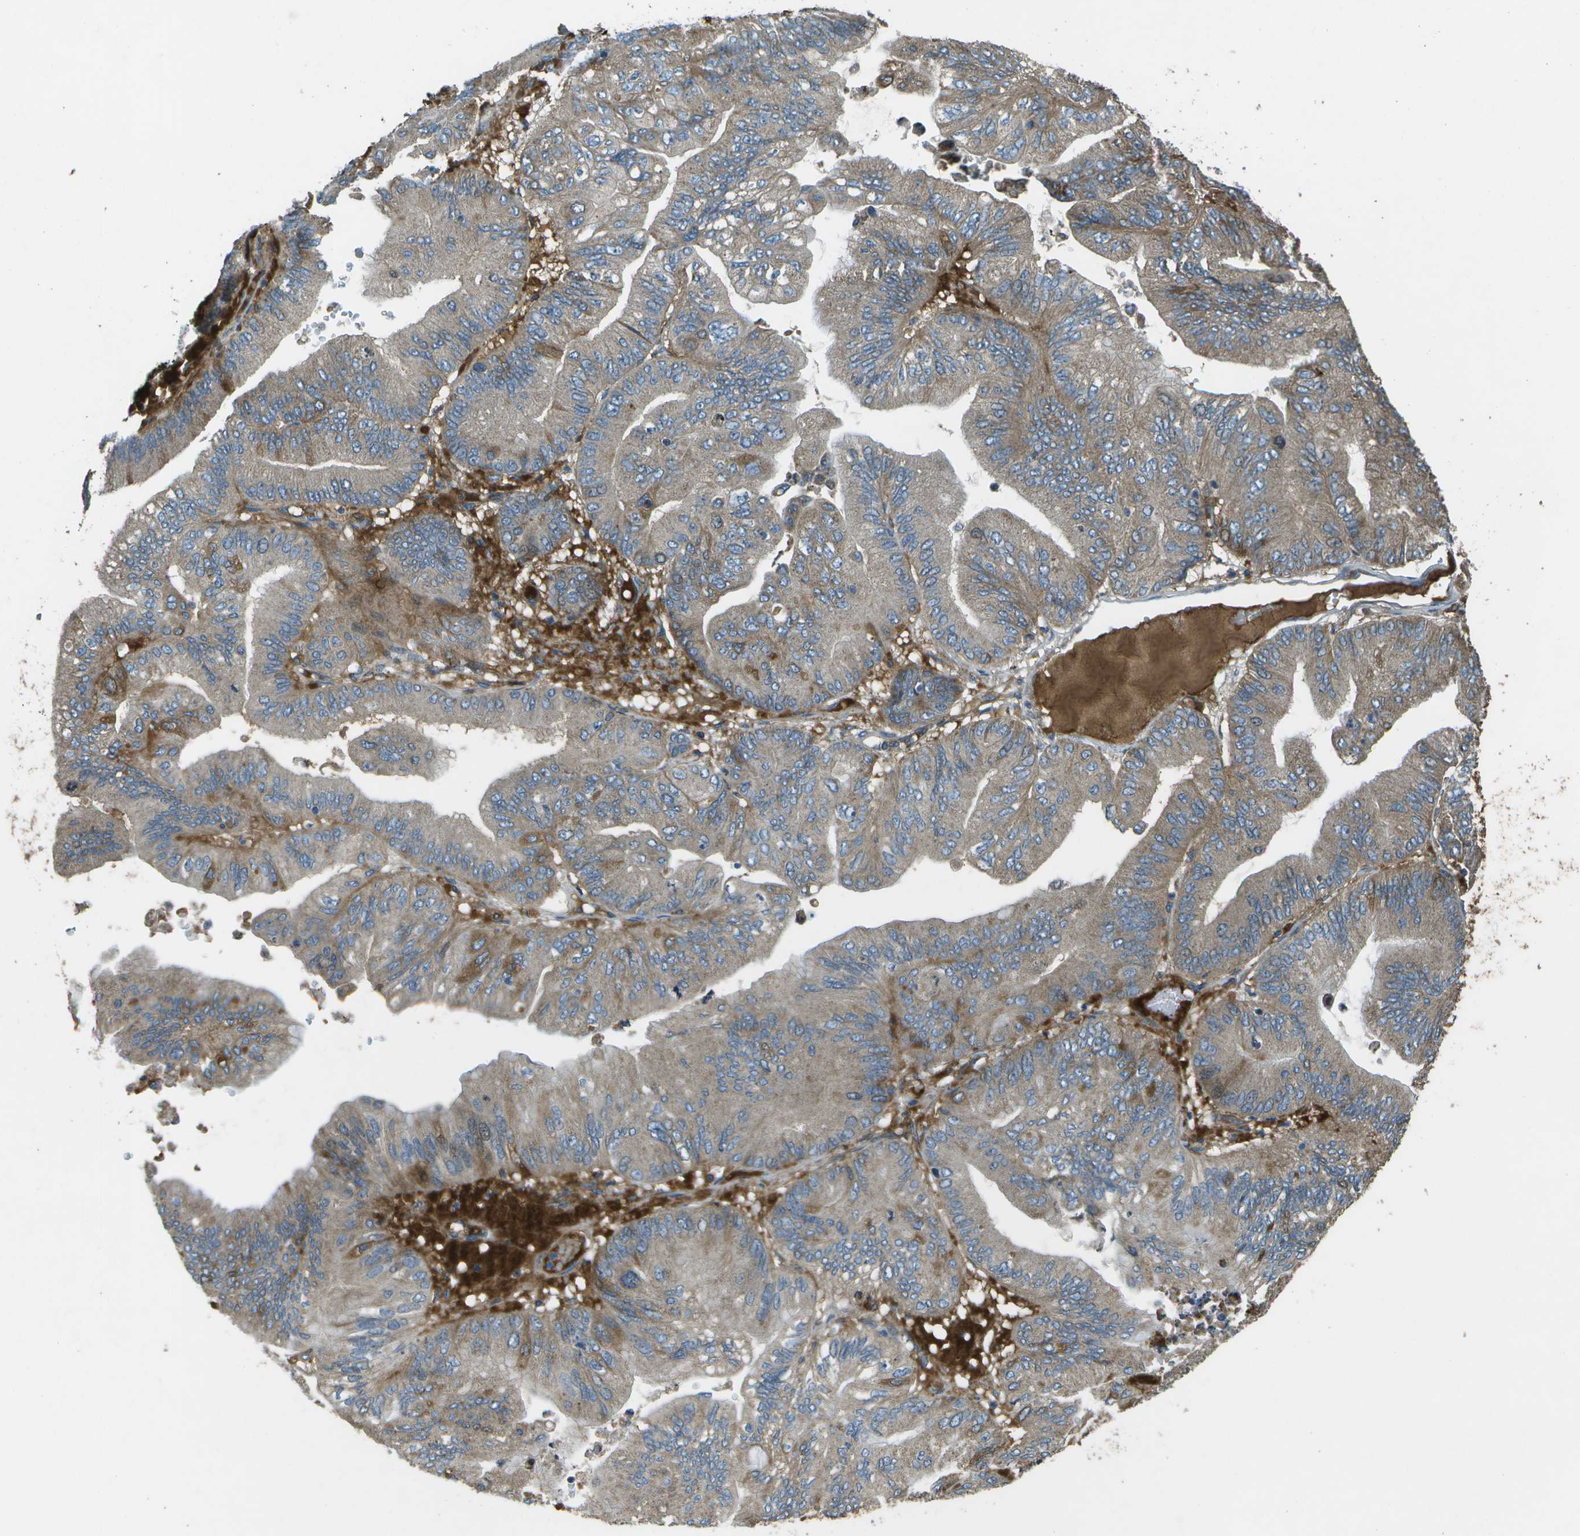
{"staining": {"intensity": "weak", "quantity": ">75%", "location": "cytoplasmic/membranous"}, "tissue": "ovarian cancer", "cell_type": "Tumor cells", "image_type": "cancer", "snomed": [{"axis": "morphology", "description": "Cystadenocarcinoma, mucinous, NOS"}, {"axis": "topography", "description": "Ovary"}], "caption": "High-power microscopy captured an immunohistochemistry (IHC) image of ovarian cancer (mucinous cystadenocarcinoma), revealing weak cytoplasmic/membranous expression in approximately >75% of tumor cells.", "gene": "PXYLP1", "patient": {"sex": "female", "age": 61}}